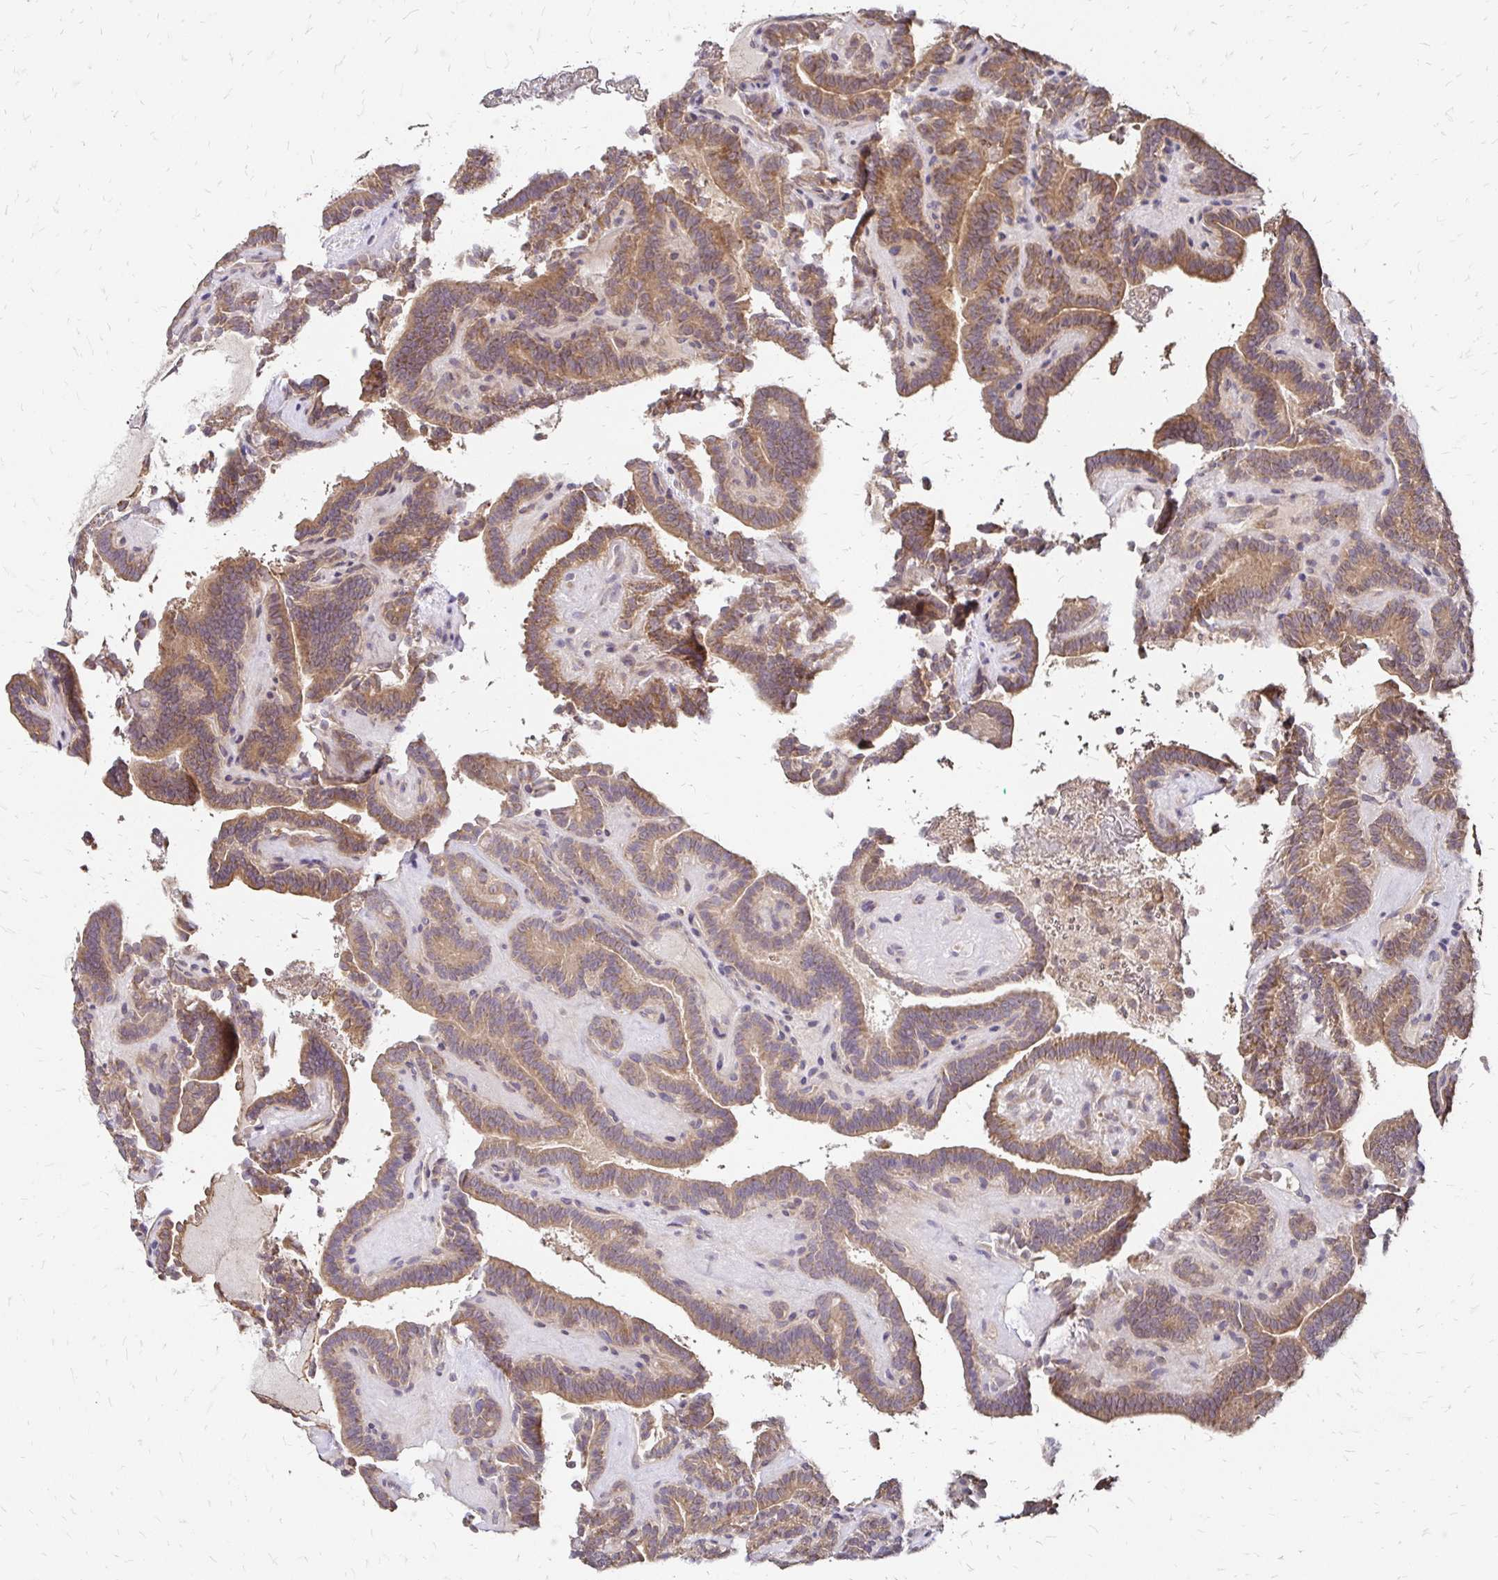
{"staining": {"intensity": "moderate", "quantity": ">75%", "location": "cytoplasmic/membranous"}, "tissue": "thyroid cancer", "cell_type": "Tumor cells", "image_type": "cancer", "snomed": [{"axis": "morphology", "description": "Papillary adenocarcinoma, NOS"}, {"axis": "topography", "description": "Thyroid gland"}], "caption": "Thyroid cancer tissue exhibits moderate cytoplasmic/membranous expression in approximately >75% of tumor cells The staining was performed using DAB to visualize the protein expression in brown, while the nuclei were stained in blue with hematoxylin (Magnification: 20x).", "gene": "ZW10", "patient": {"sex": "female", "age": 21}}